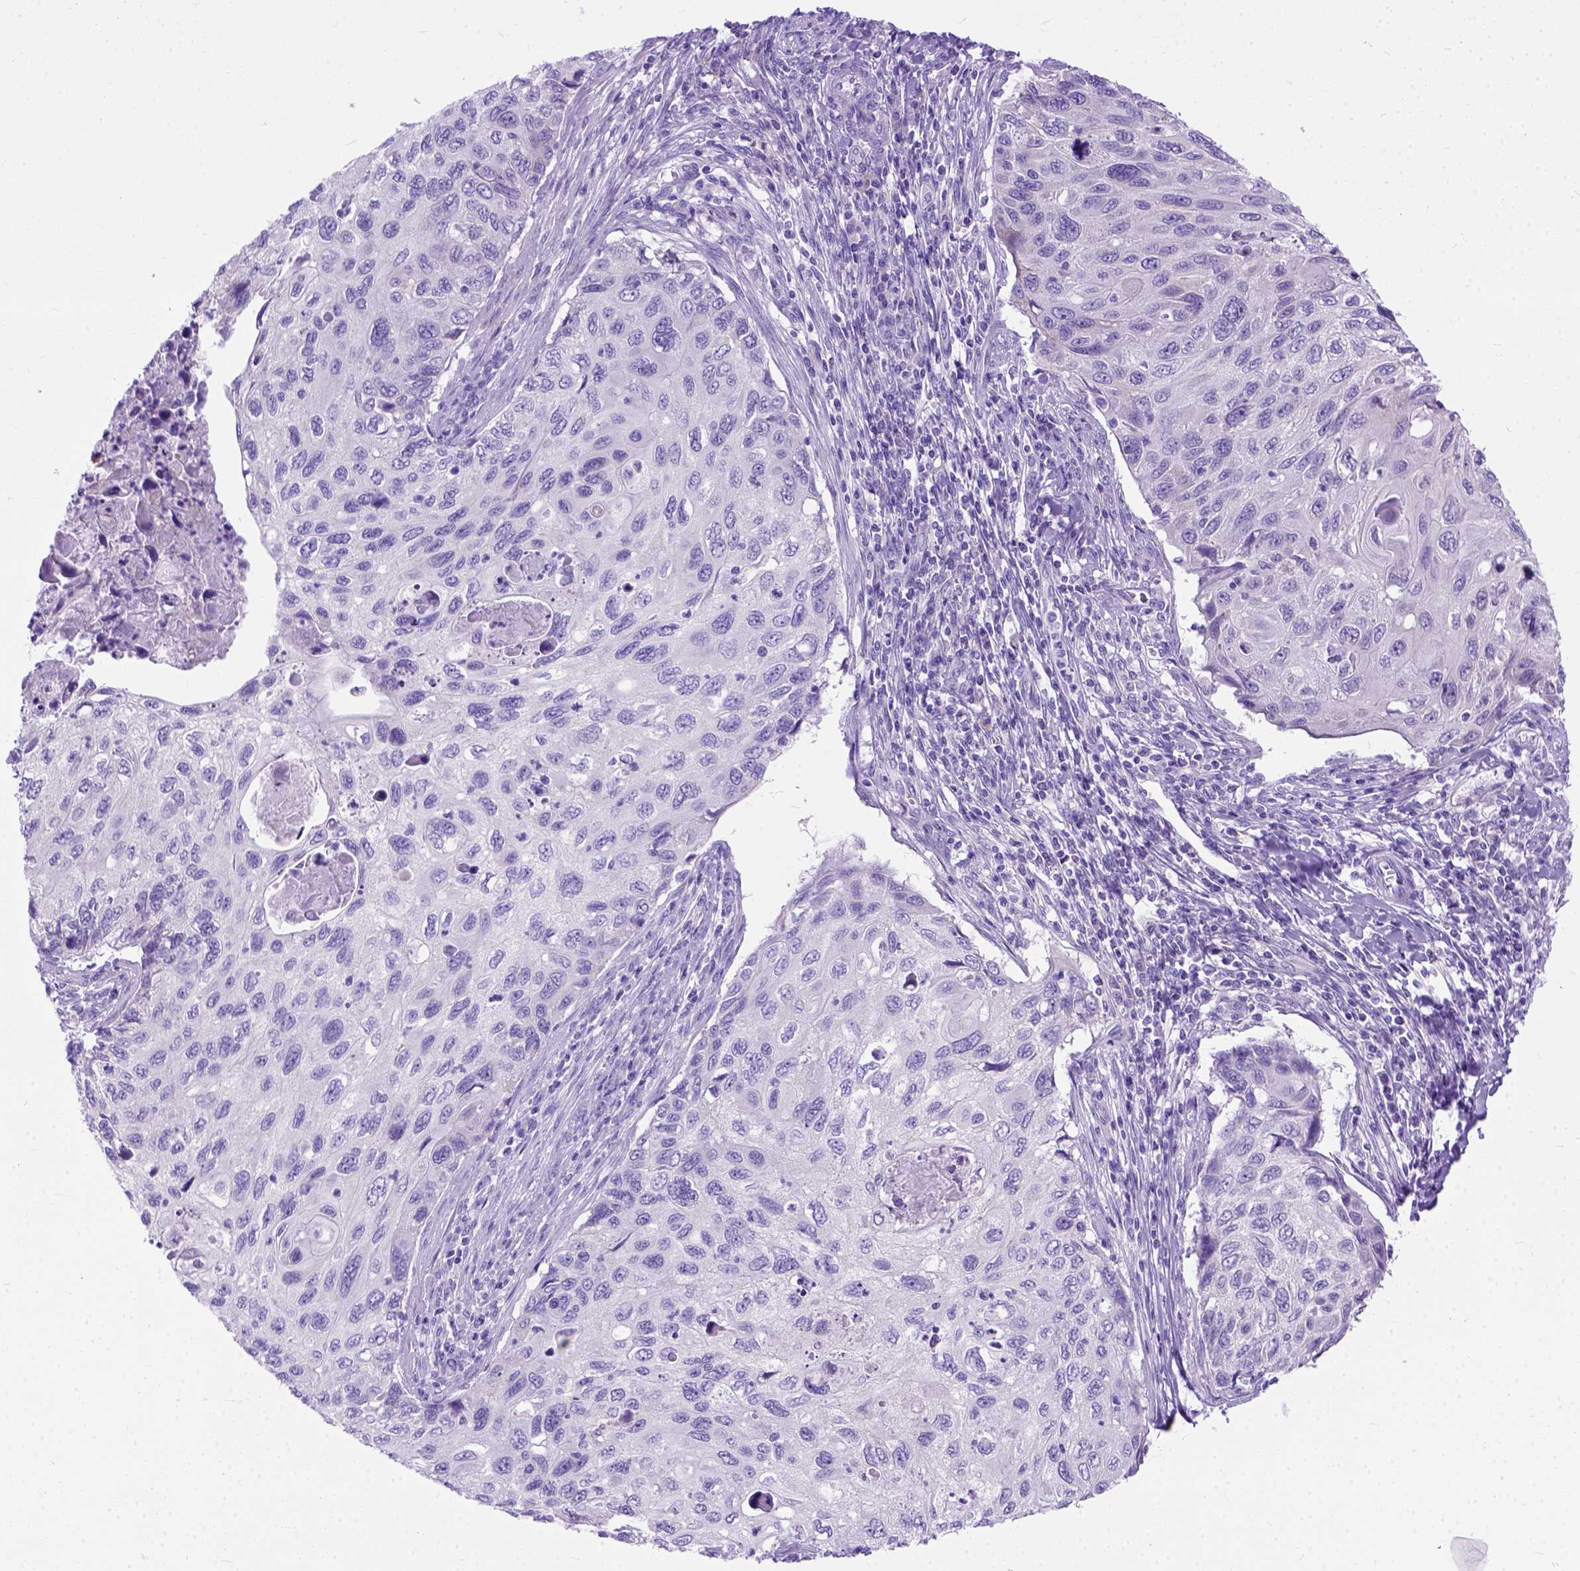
{"staining": {"intensity": "negative", "quantity": "none", "location": "none"}, "tissue": "cervical cancer", "cell_type": "Tumor cells", "image_type": "cancer", "snomed": [{"axis": "morphology", "description": "Squamous cell carcinoma, NOS"}, {"axis": "topography", "description": "Cervix"}], "caption": "Cervical squamous cell carcinoma was stained to show a protein in brown. There is no significant staining in tumor cells. (DAB immunohistochemistry, high magnification).", "gene": "ODAD3", "patient": {"sex": "female", "age": 70}}